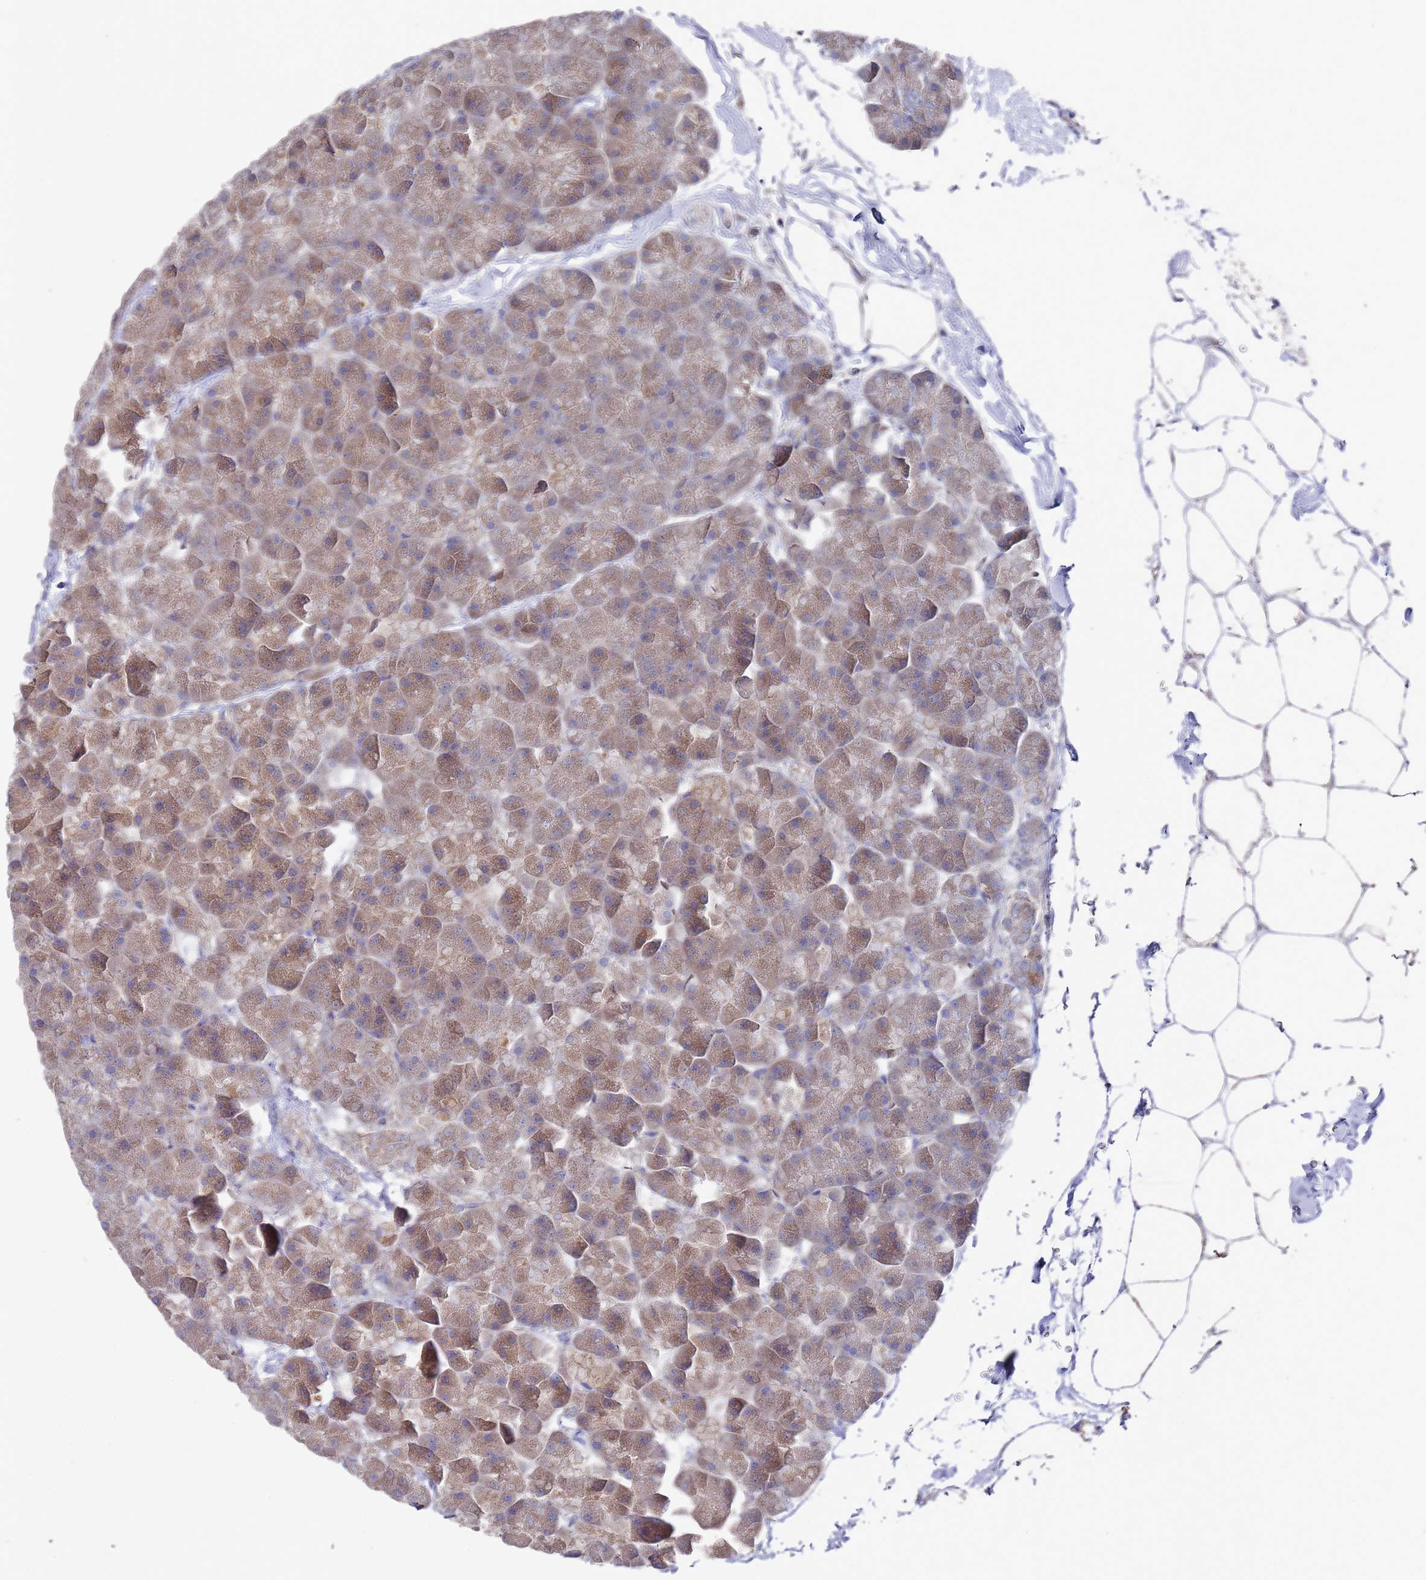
{"staining": {"intensity": "moderate", "quantity": "25%-75%", "location": "cytoplasmic/membranous"}, "tissue": "pancreas", "cell_type": "Exocrine glandular cells", "image_type": "normal", "snomed": [{"axis": "morphology", "description": "Normal tissue, NOS"}, {"axis": "topography", "description": "Pancreas"}], "caption": "Immunohistochemical staining of normal pancreas reveals medium levels of moderate cytoplasmic/membranous expression in approximately 25%-75% of exocrine glandular cells. Nuclei are stained in blue.", "gene": "SCAPER", "patient": {"sex": "male", "age": 35}}